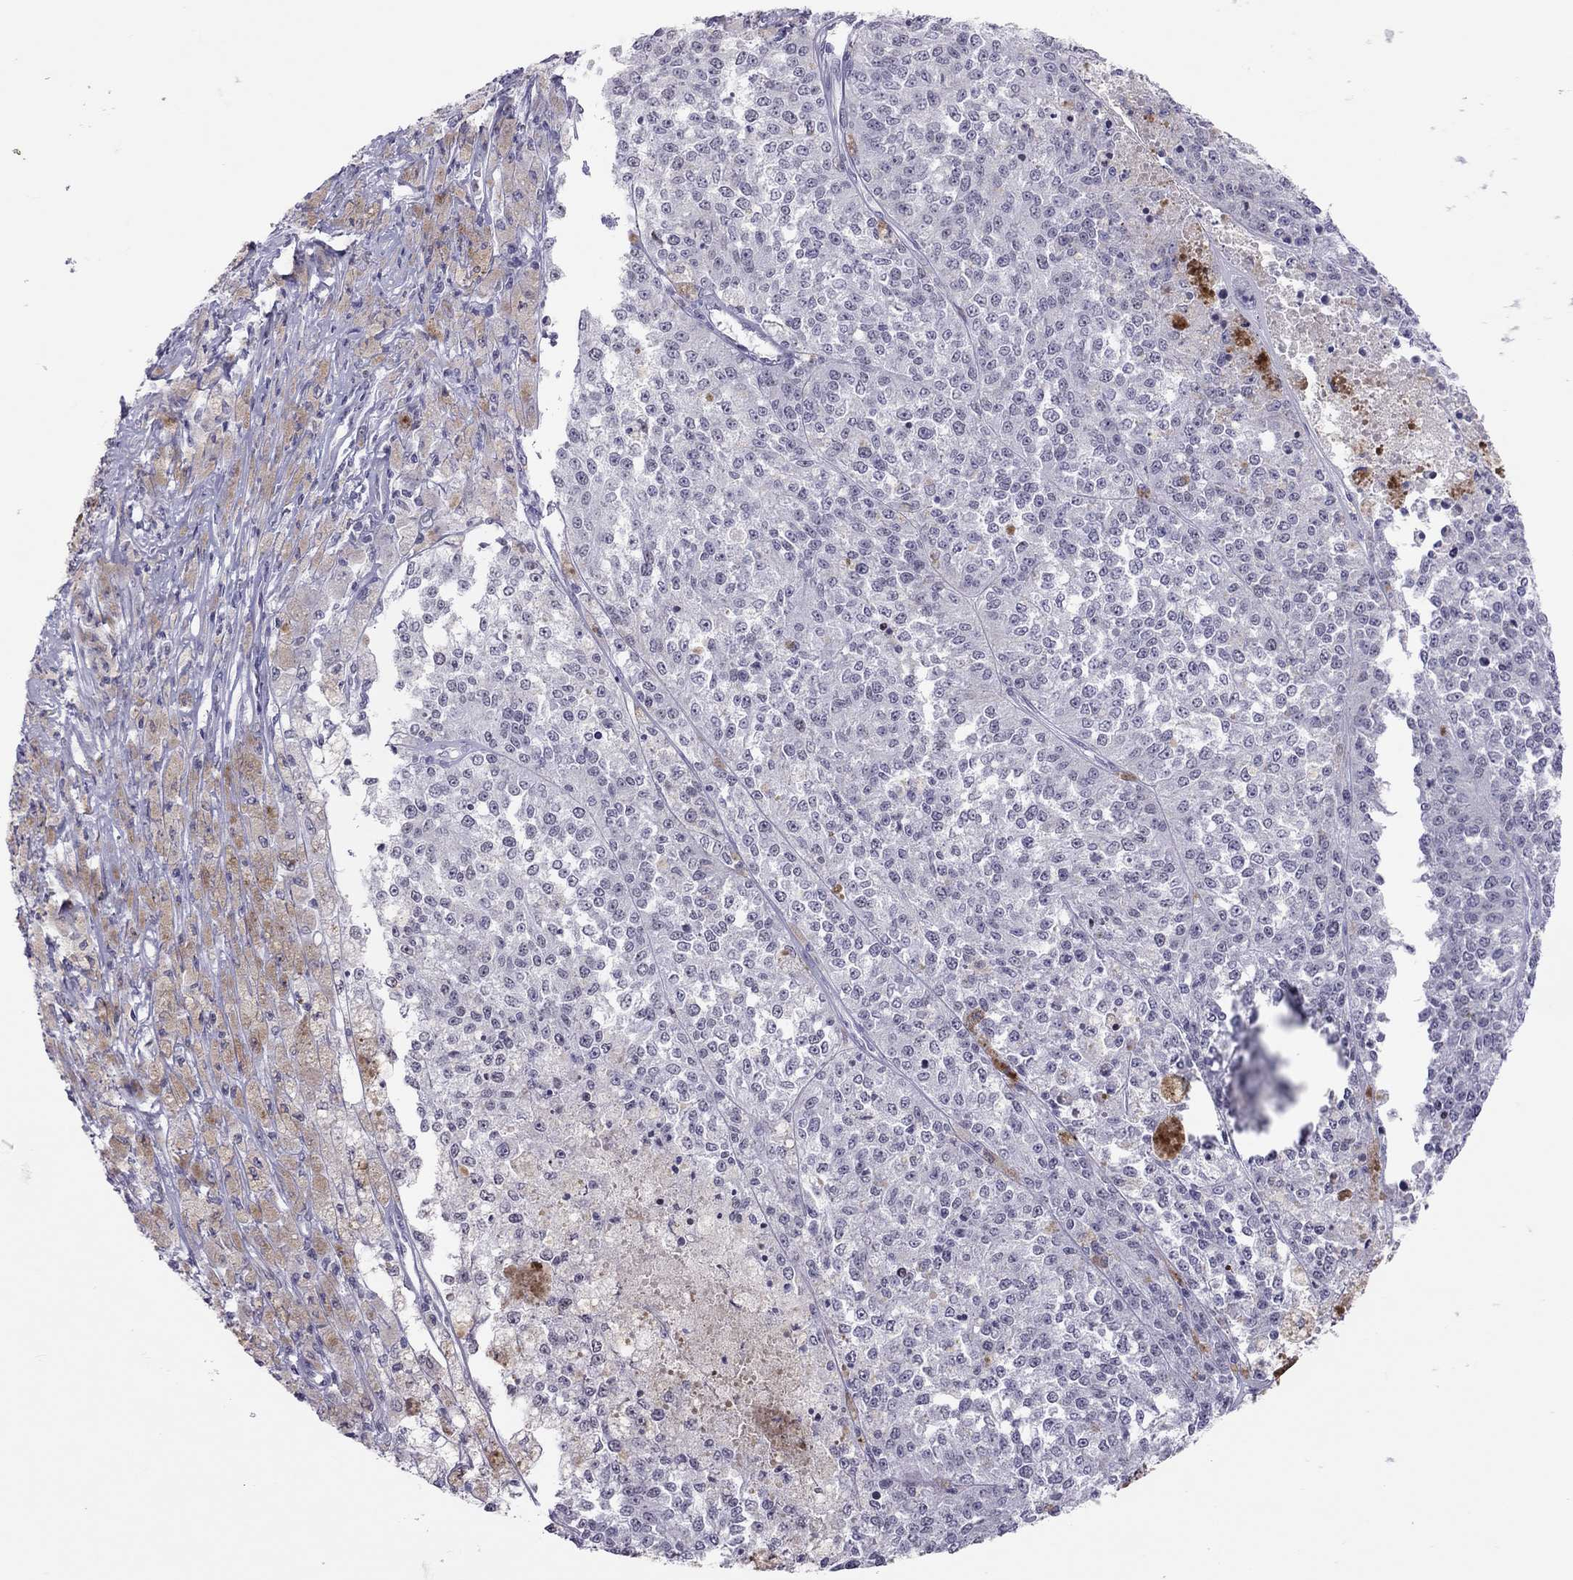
{"staining": {"intensity": "negative", "quantity": "none", "location": "none"}, "tissue": "melanoma", "cell_type": "Tumor cells", "image_type": "cancer", "snomed": [{"axis": "morphology", "description": "Malignant melanoma, Metastatic site"}, {"axis": "topography", "description": "Lymph node"}], "caption": "Immunohistochemistry (IHC) of human melanoma demonstrates no expression in tumor cells.", "gene": "JHY", "patient": {"sex": "female", "age": 64}}